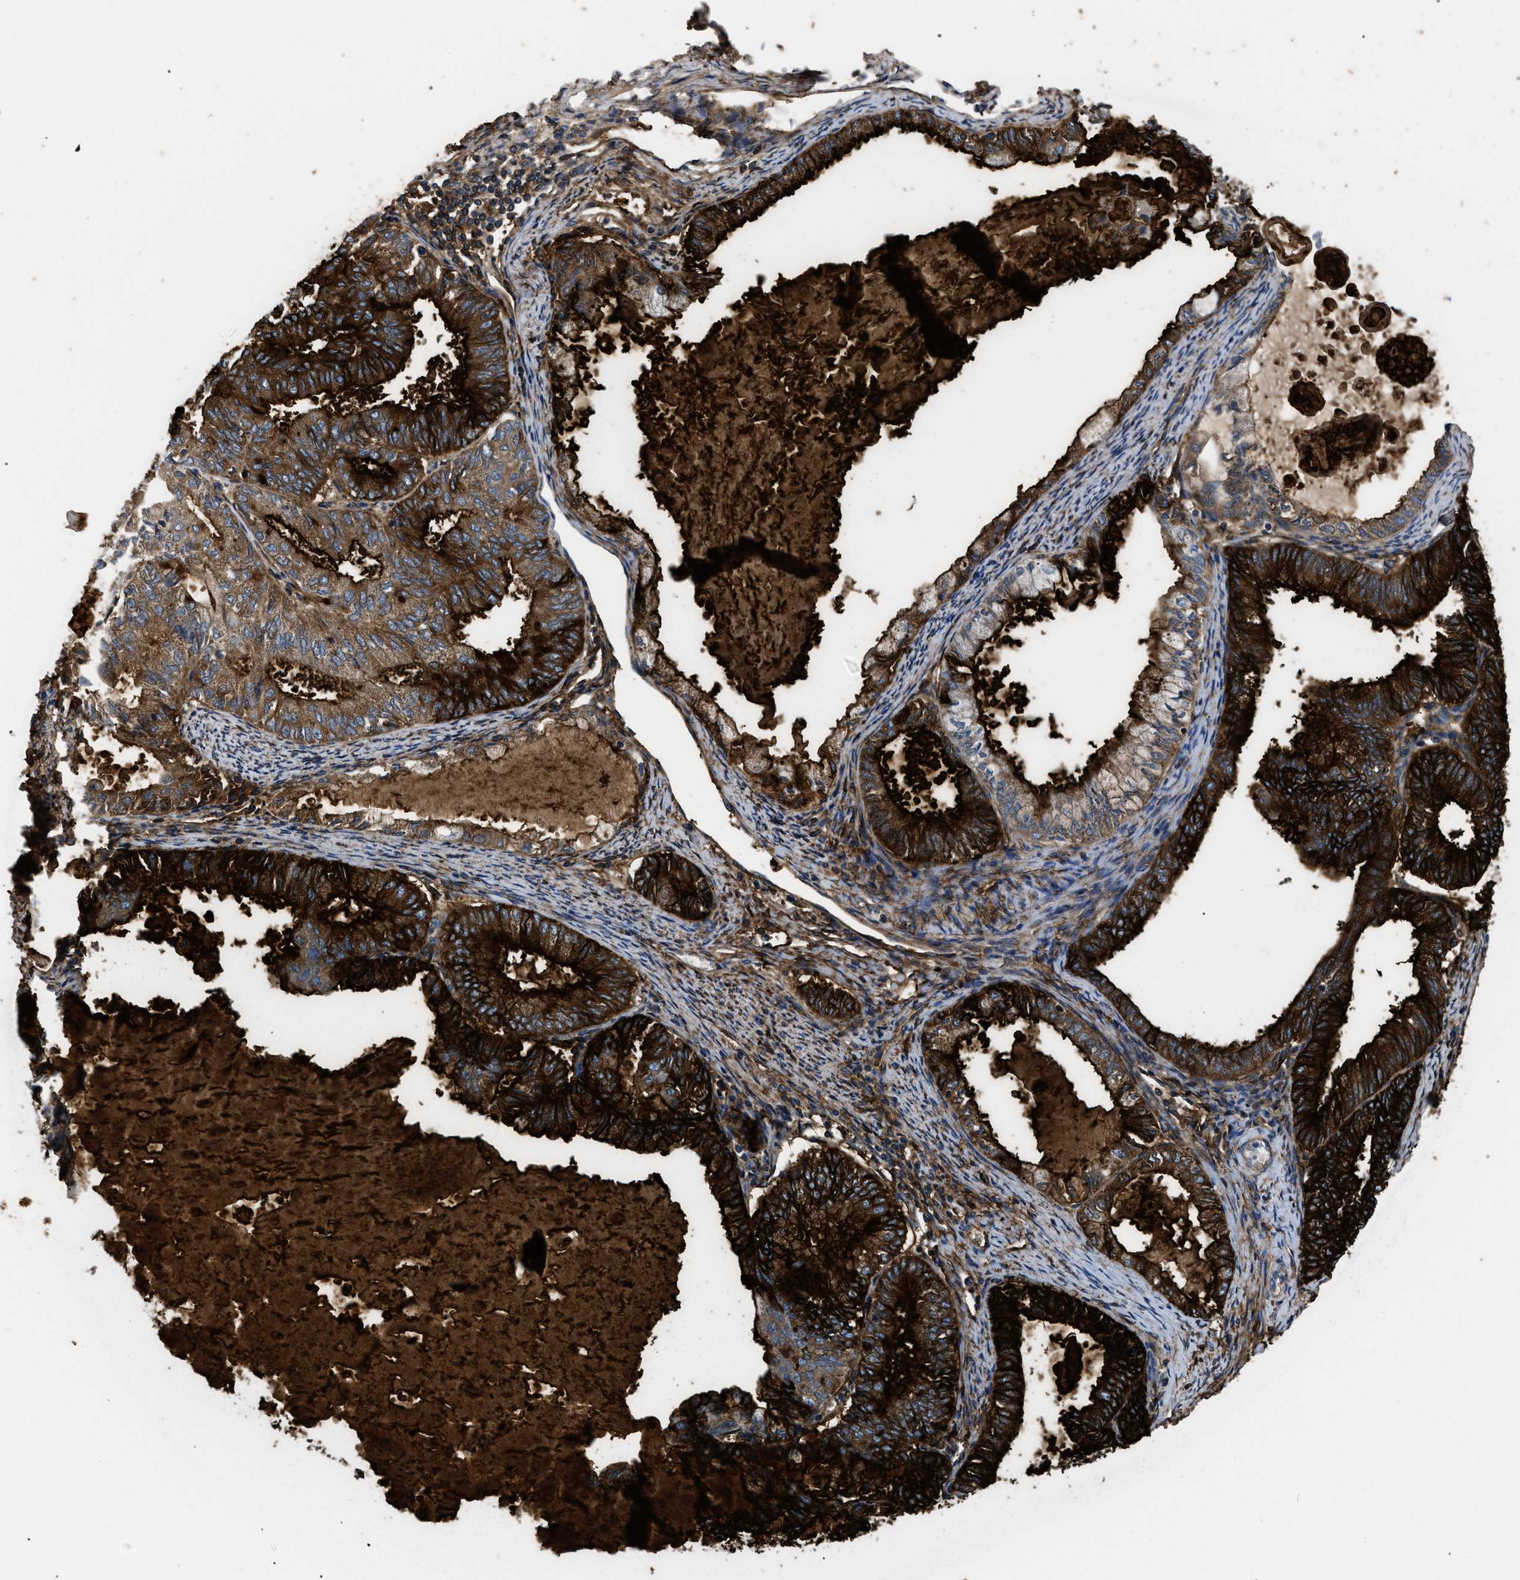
{"staining": {"intensity": "strong", "quantity": ">75%", "location": "cytoplasmic/membranous"}, "tissue": "endometrial cancer", "cell_type": "Tumor cells", "image_type": "cancer", "snomed": [{"axis": "morphology", "description": "Adenocarcinoma, NOS"}, {"axis": "topography", "description": "Endometrium"}], "caption": "Protein analysis of endometrial cancer (adenocarcinoma) tissue demonstrates strong cytoplasmic/membranous staining in approximately >75% of tumor cells. The staining was performed using DAB, with brown indicating positive protein expression. Nuclei are stained blue with hematoxylin.", "gene": "NT5E", "patient": {"sex": "female", "age": 86}}